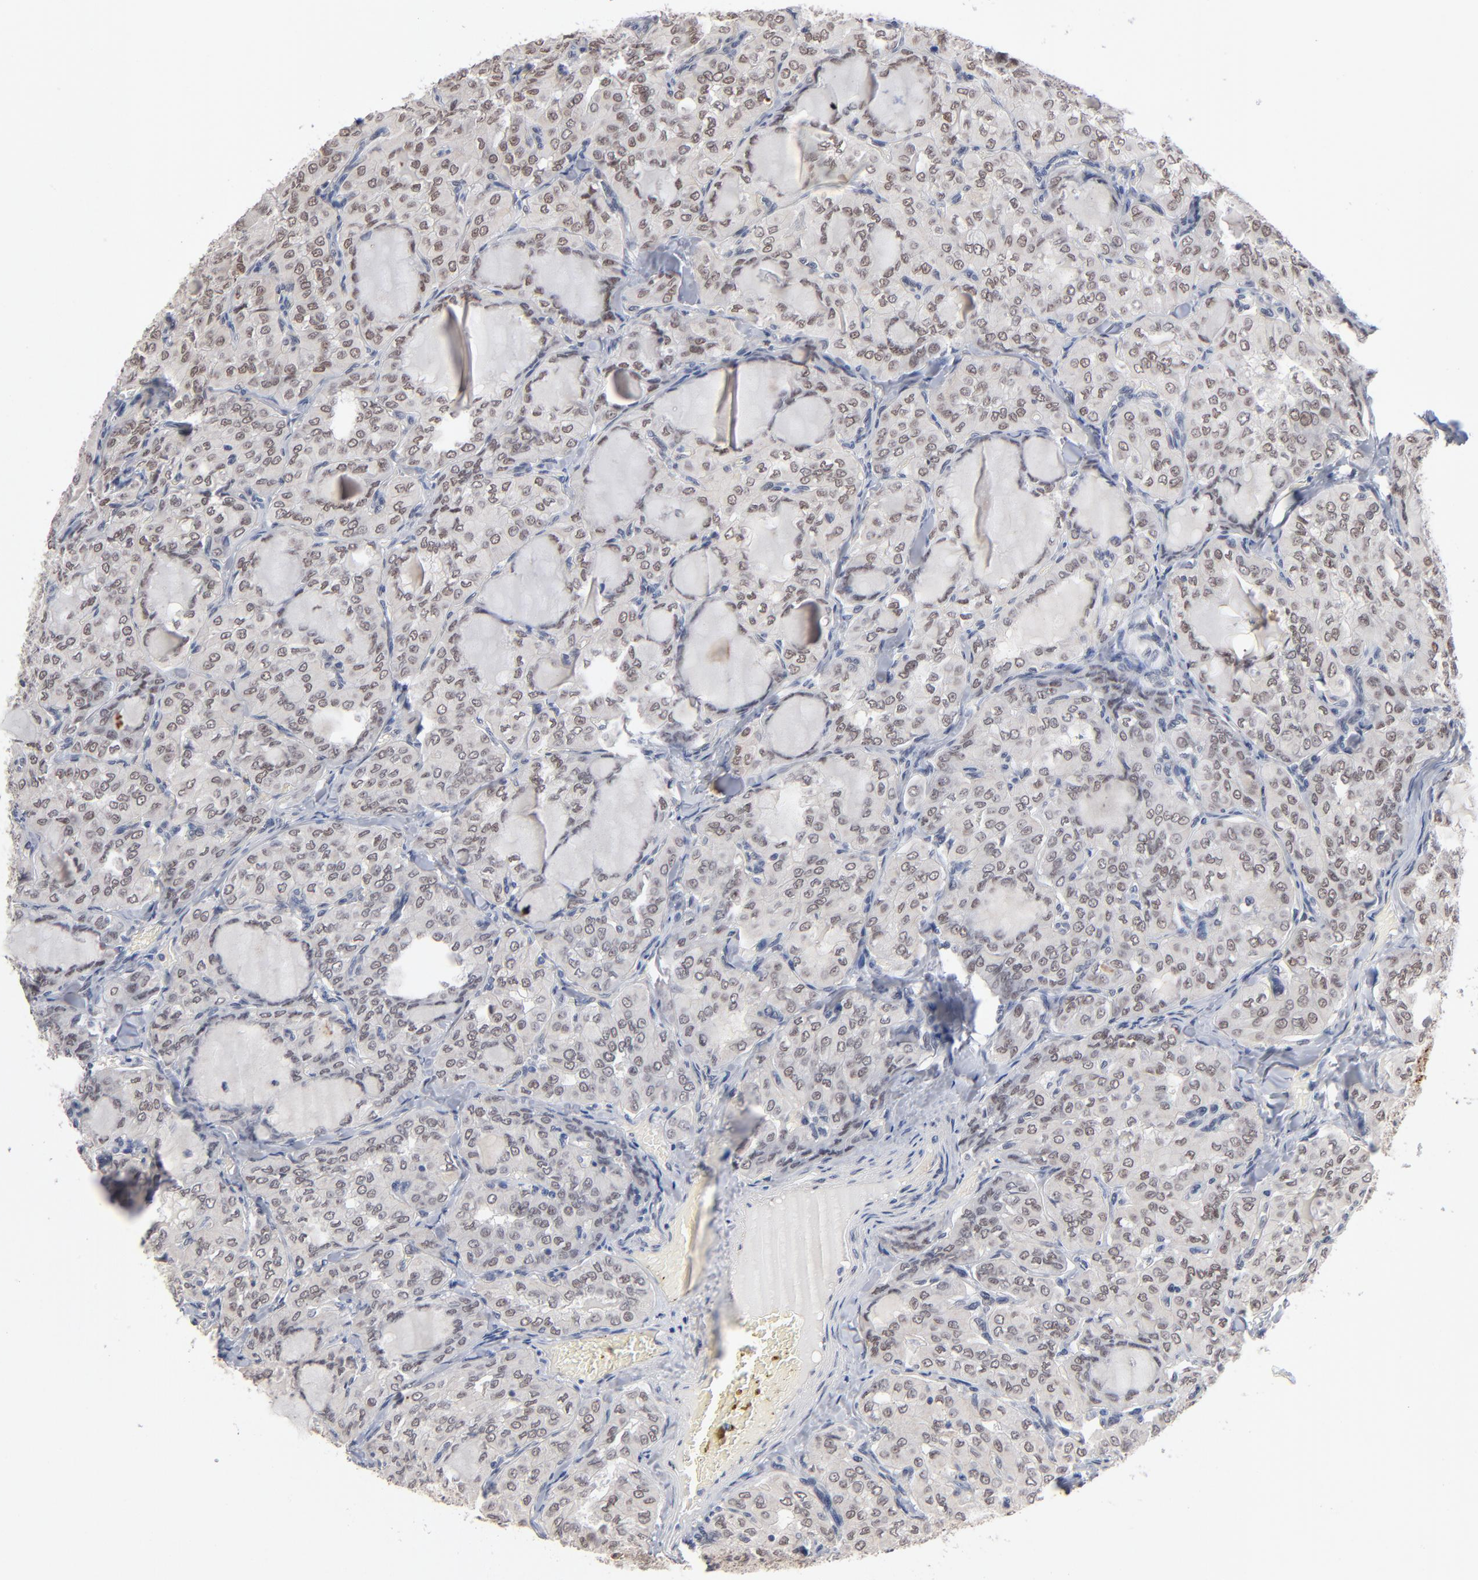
{"staining": {"intensity": "weak", "quantity": ">75%", "location": "nuclear"}, "tissue": "thyroid cancer", "cell_type": "Tumor cells", "image_type": "cancer", "snomed": [{"axis": "morphology", "description": "Papillary adenocarcinoma, NOS"}, {"axis": "topography", "description": "Thyroid gland"}], "caption": "Immunohistochemistry (IHC) photomicrograph of thyroid papillary adenocarcinoma stained for a protein (brown), which displays low levels of weak nuclear expression in about >75% of tumor cells.", "gene": "MBIP", "patient": {"sex": "male", "age": 20}}